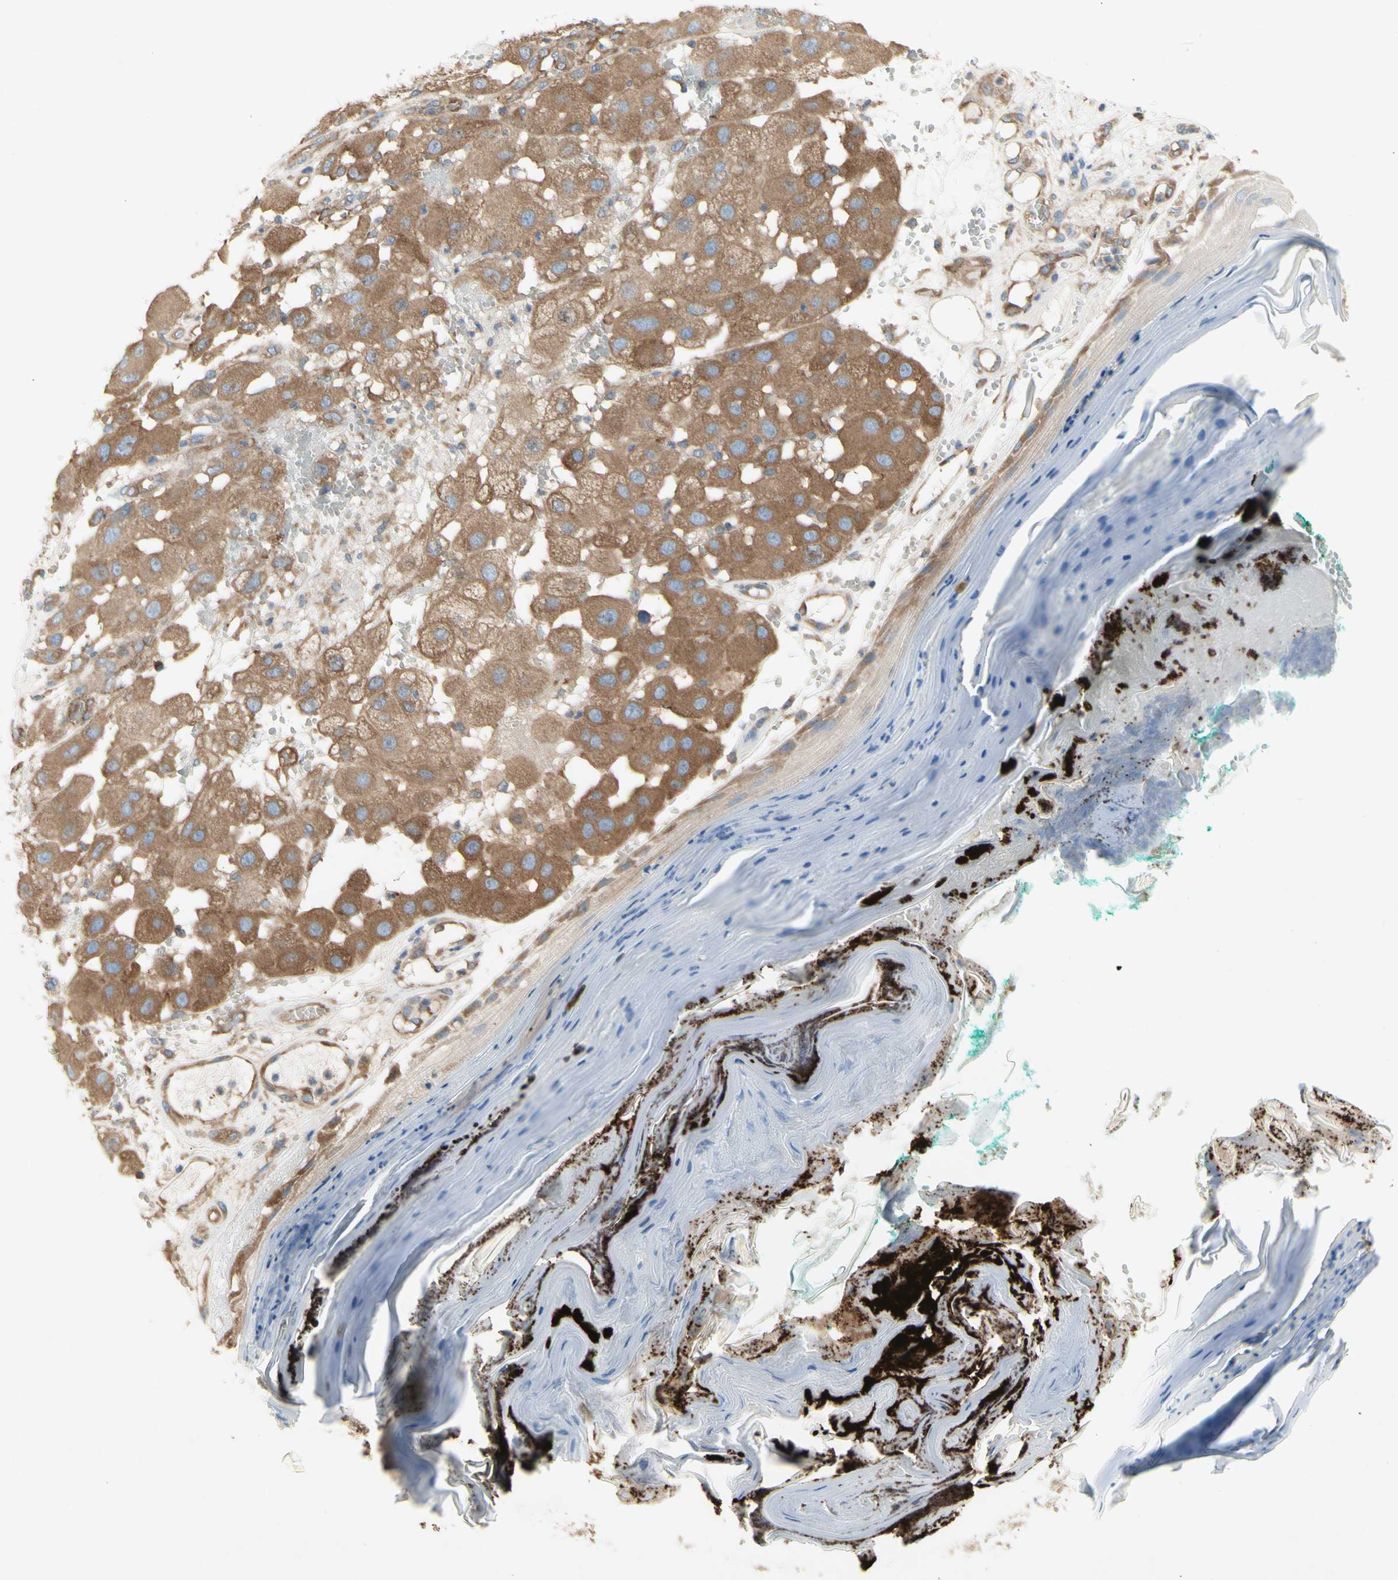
{"staining": {"intensity": "moderate", "quantity": ">75%", "location": "cytoplasmic/membranous"}, "tissue": "melanoma", "cell_type": "Tumor cells", "image_type": "cancer", "snomed": [{"axis": "morphology", "description": "Malignant melanoma, NOS"}, {"axis": "topography", "description": "Skin"}], "caption": "Malignant melanoma was stained to show a protein in brown. There is medium levels of moderate cytoplasmic/membranous expression in approximately >75% of tumor cells.", "gene": "KLC1", "patient": {"sex": "female", "age": 81}}